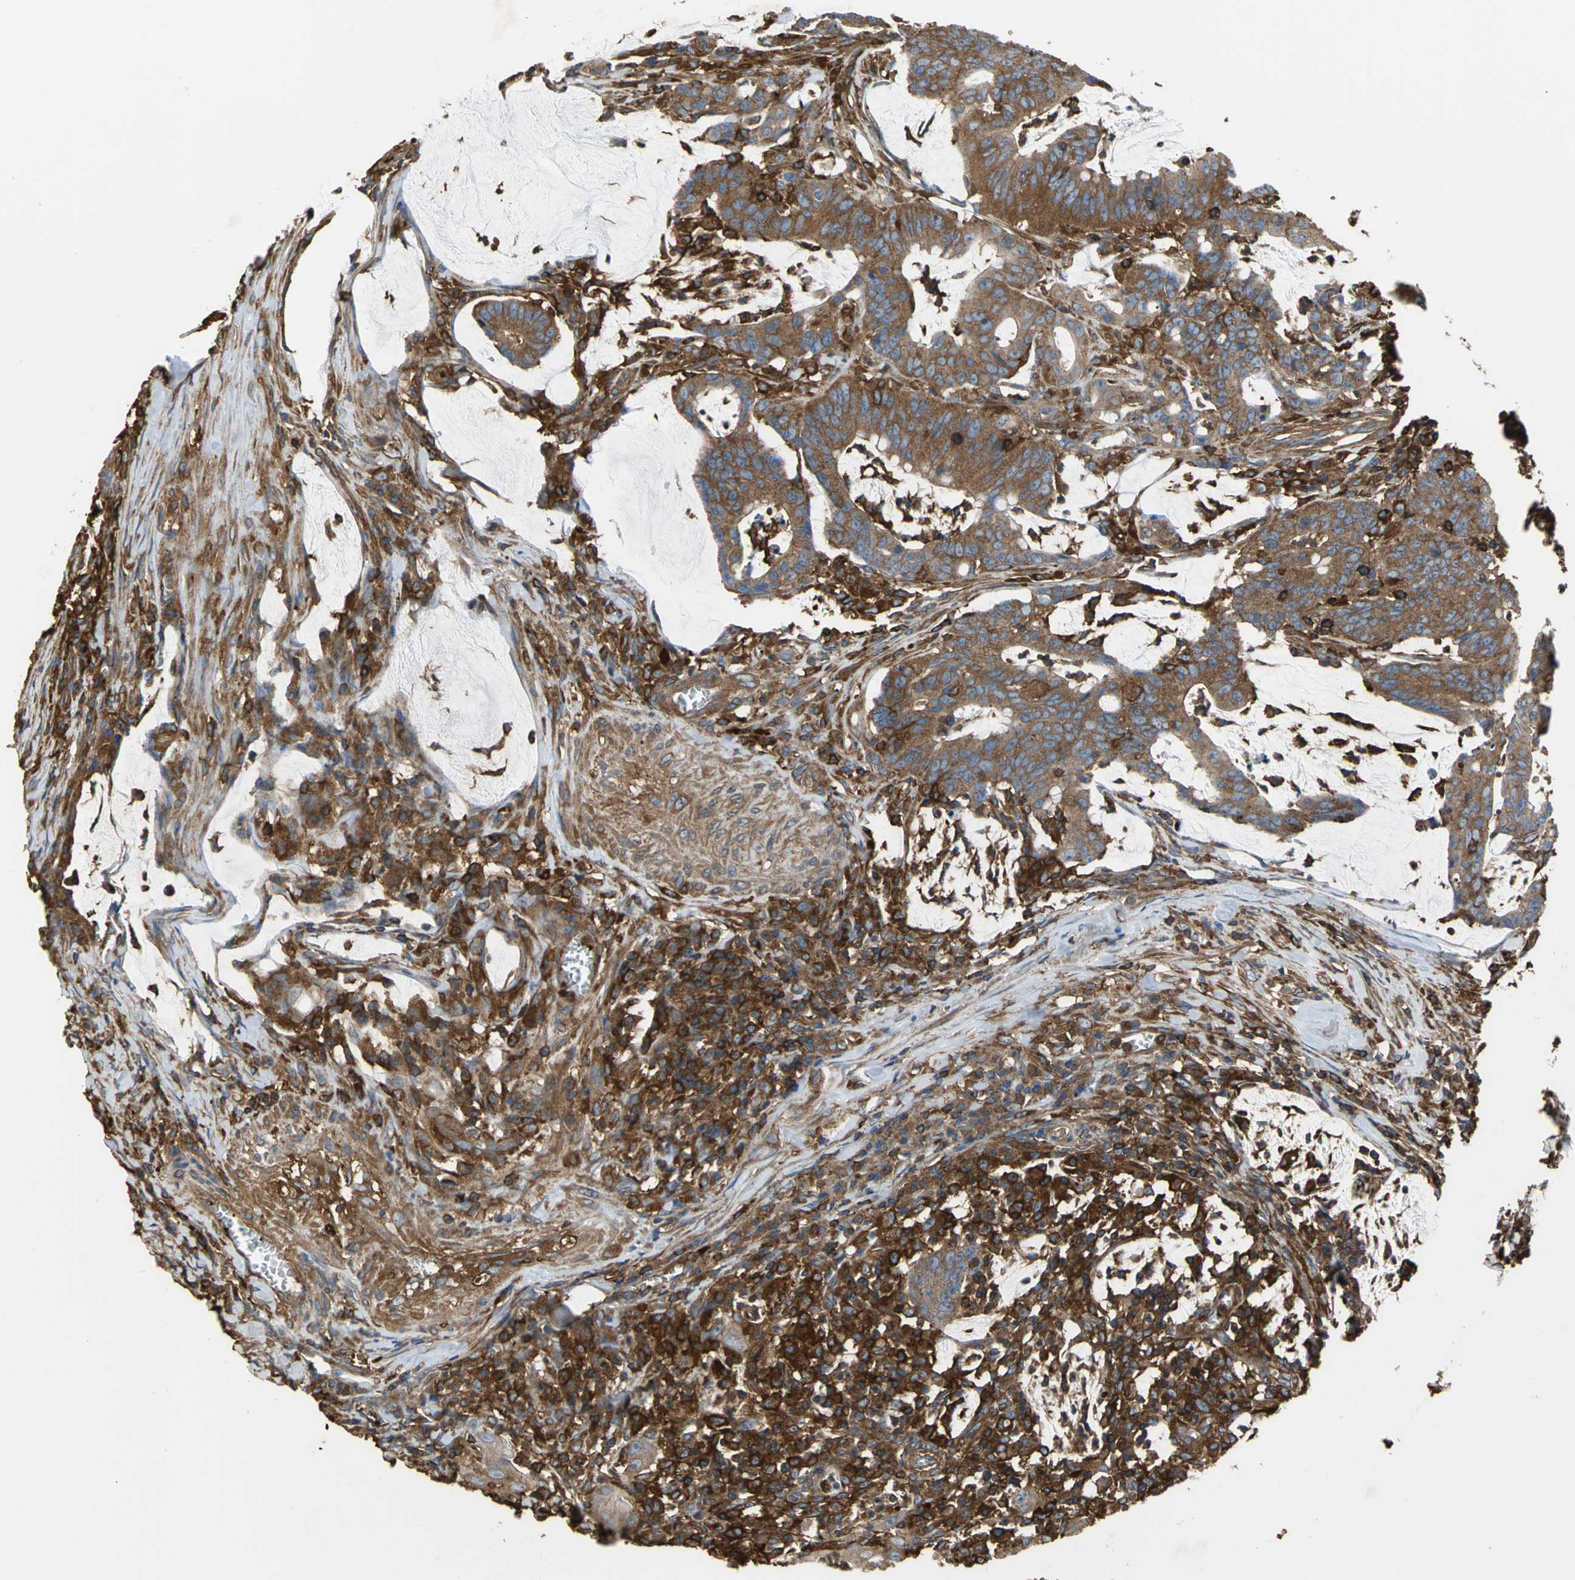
{"staining": {"intensity": "strong", "quantity": ">75%", "location": "cytoplasmic/membranous"}, "tissue": "colorectal cancer", "cell_type": "Tumor cells", "image_type": "cancer", "snomed": [{"axis": "morphology", "description": "Adenocarcinoma, NOS"}, {"axis": "topography", "description": "Colon"}], "caption": "Colorectal adenocarcinoma tissue reveals strong cytoplasmic/membranous staining in approximately >75% of tumor cells", "gene": "TLN1", "patient": {"sex": "male", "age": 45}}